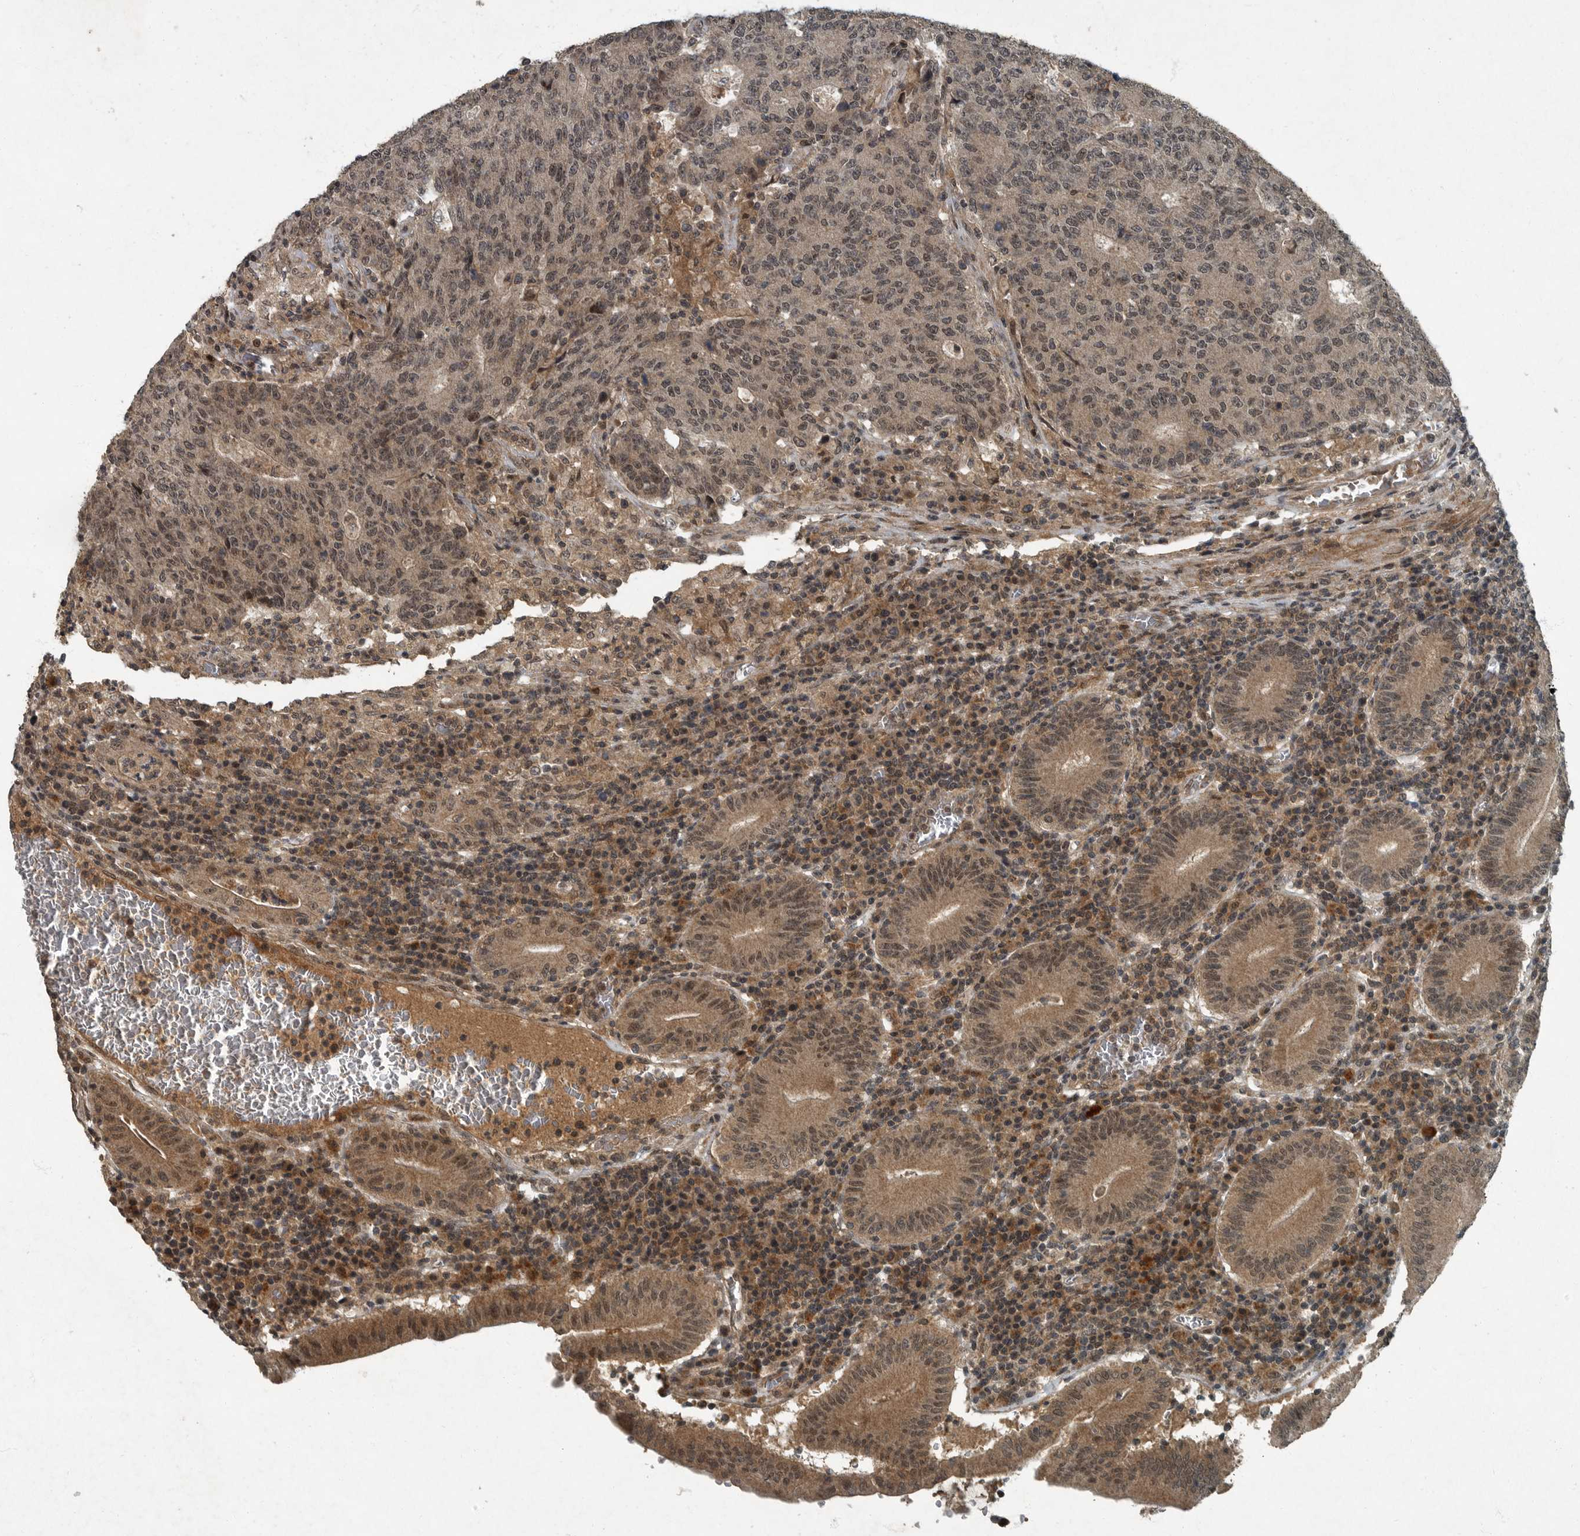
{"staining": {"intensity": "weak", "quantity": ">75%", "location": "nuclear"}, "tissue": "colorectal cancer", "cell_type": "Tumor cells", "image_type": "cancer", "snomed": [{"axis": "morphology", "description": "Adenocarcinoma, NOS"}, {"axis": "topography", "description": "Colon"}], "caption": "Immunohistochemistry (IHC) staining of colorectal cancer, which displays low levels of weak nuclear positivity in about >75% of tumor cells indicating weak nuclear protein expression. The staining was performed using DAB (brown) for protein detection and nuclei were counterstained in hematoxylin (blue).", "gene": "FOXO1", "patient": {"sex": "female", "age": 75}}